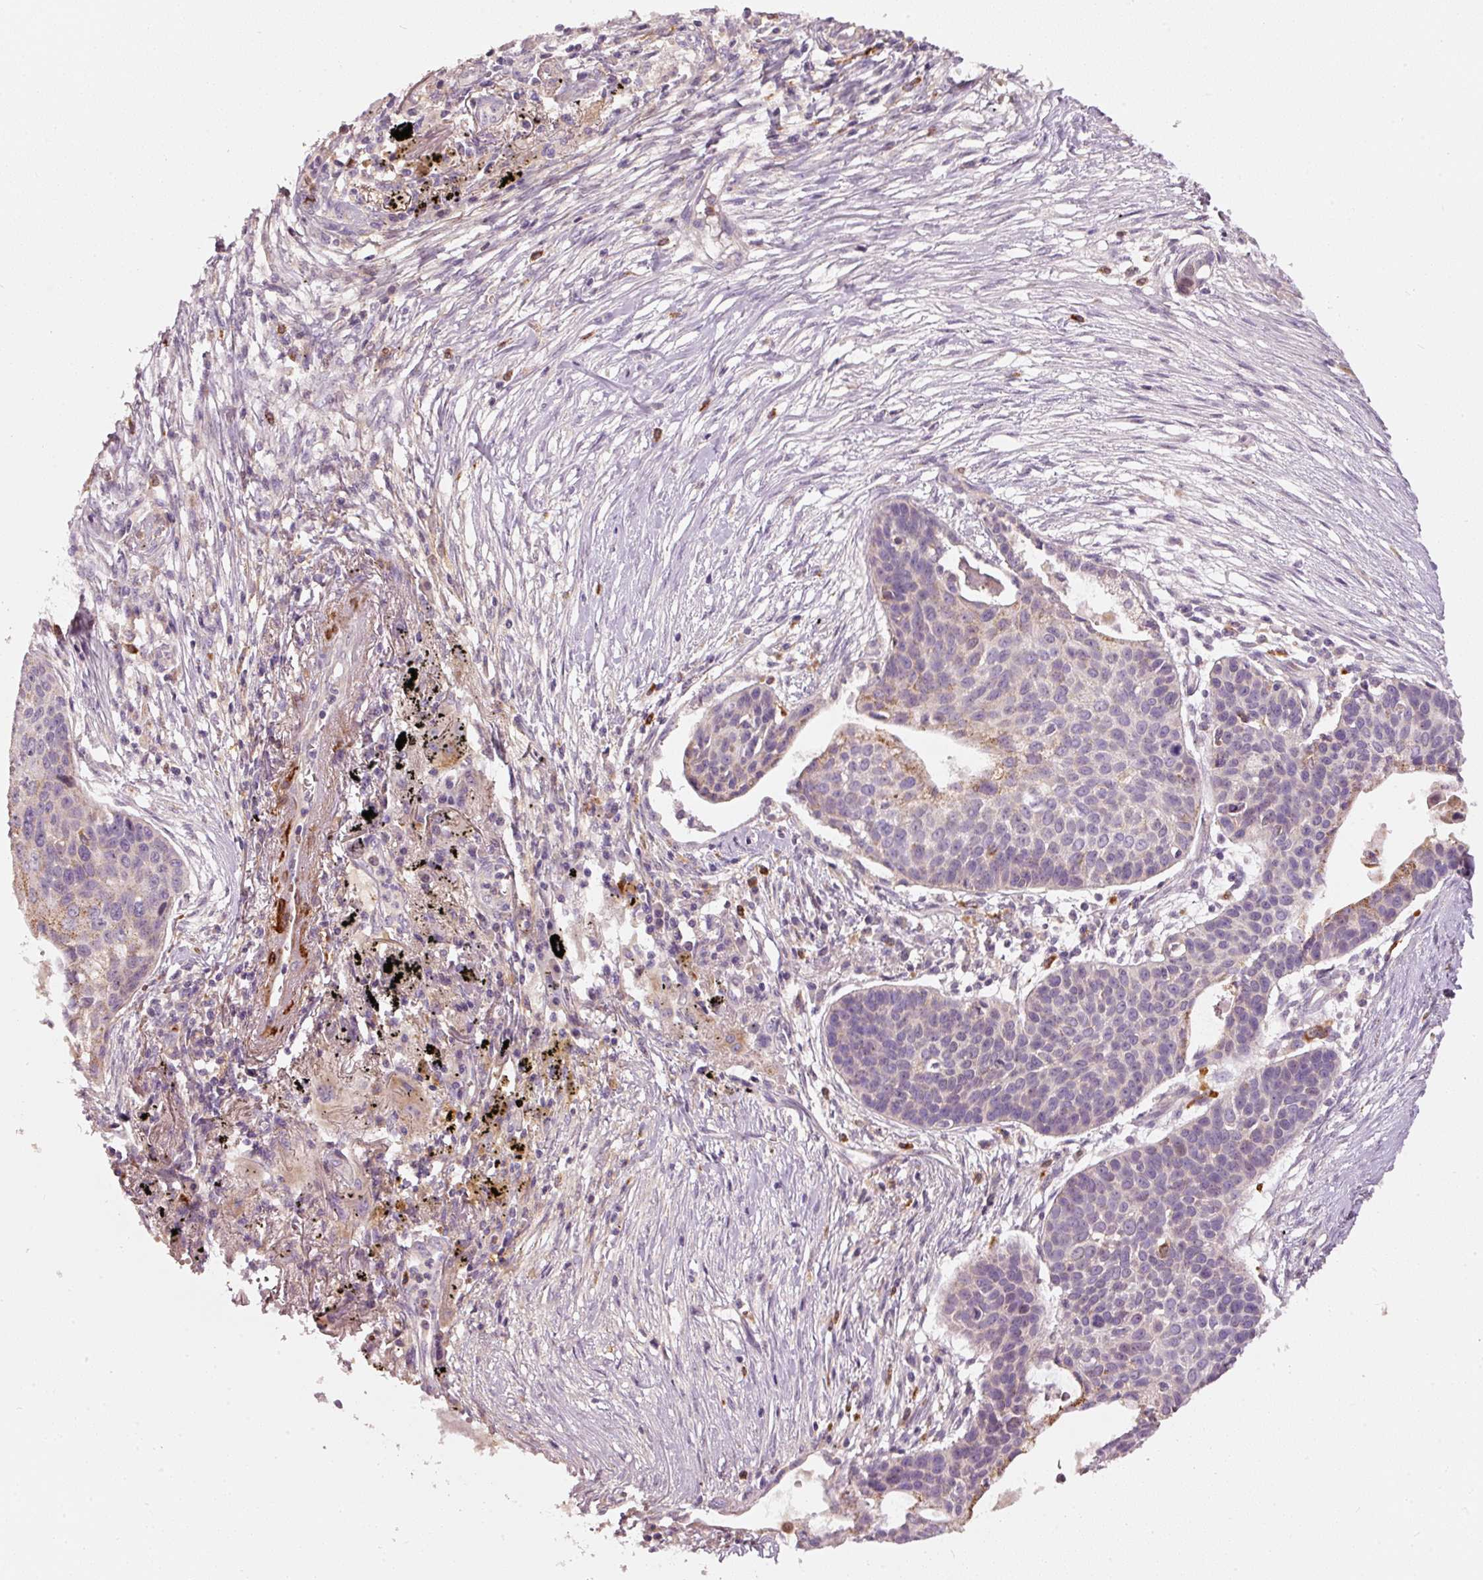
{"staining": {"intensity": "moderate", "quantity": "<25%", "location": "cytoplasmic/membranous"}, "tissue": "lung cancer", "cell_type": "Tumor cells", "image_type": "cancer", "snomed": [{"axis": "morphology", "description": "Squamous cell carcinoma, NOS"}, {"axis": "topography", "description": "Lung"}], "caption": "Human lung cancer stained for a protein (brown) exhibits moderate cytoplasmic/membranous positive positivity in approximately <25% of tumor cells.", "gene": "KLHL21", "patient": {"sex": "male", "age": 71}}